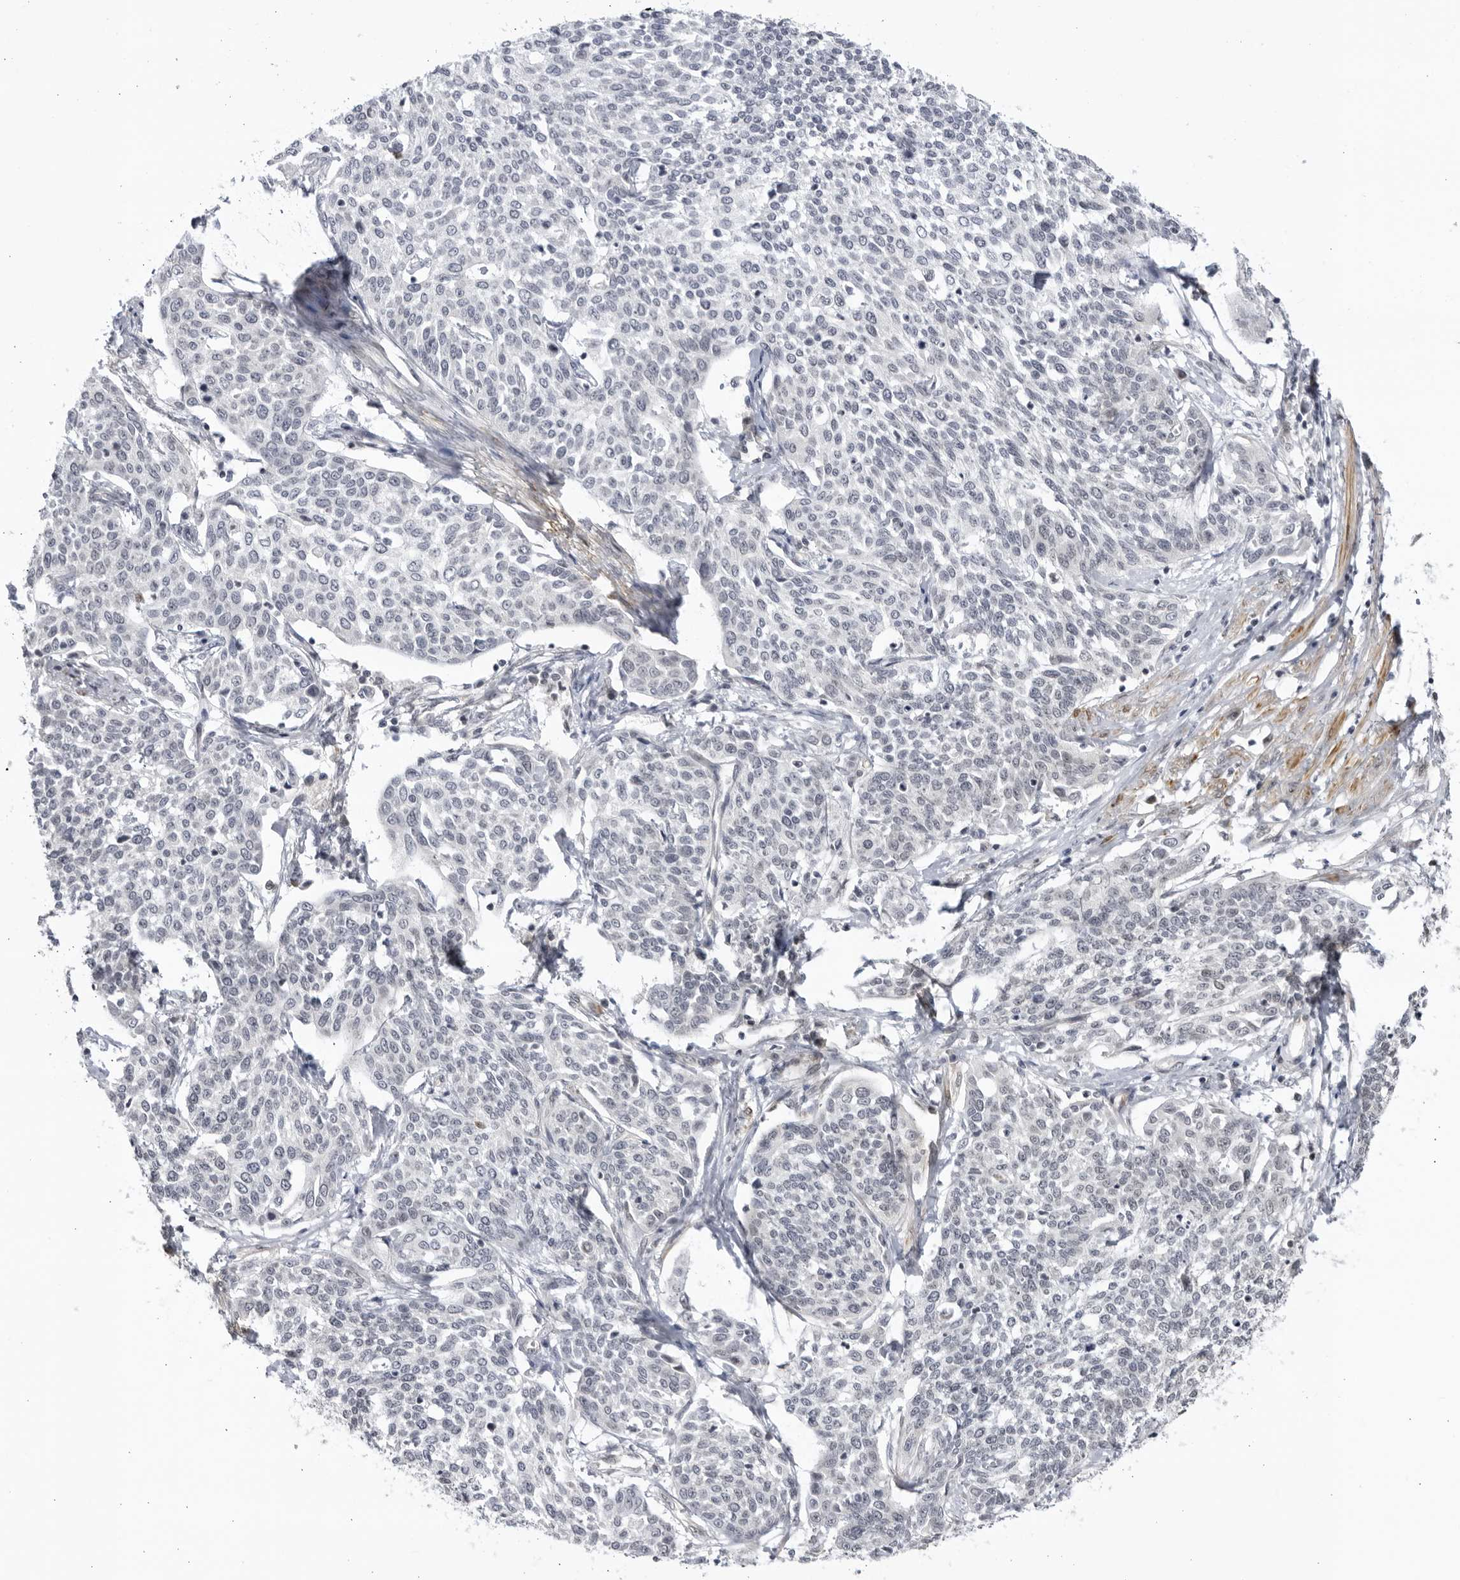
{"staining": {"intensity": "negative", "quantity": "none", "location": "none"}, "tissue": "cervical cancer", "cell_type": "Tumor cells", "image_type": "cancer", "snomed": [{"axis": "morphology", "description": "Squamous cell carcinoma, NOS"}, {"axis": "topography", "description": "Cervix"}], "caption": "Immunohistochemical staining of human cervical cancer exhibits no significant staining in tumor cells.", "gene": "CNBD1", "patient": {"sex": "female", "age": 34}}